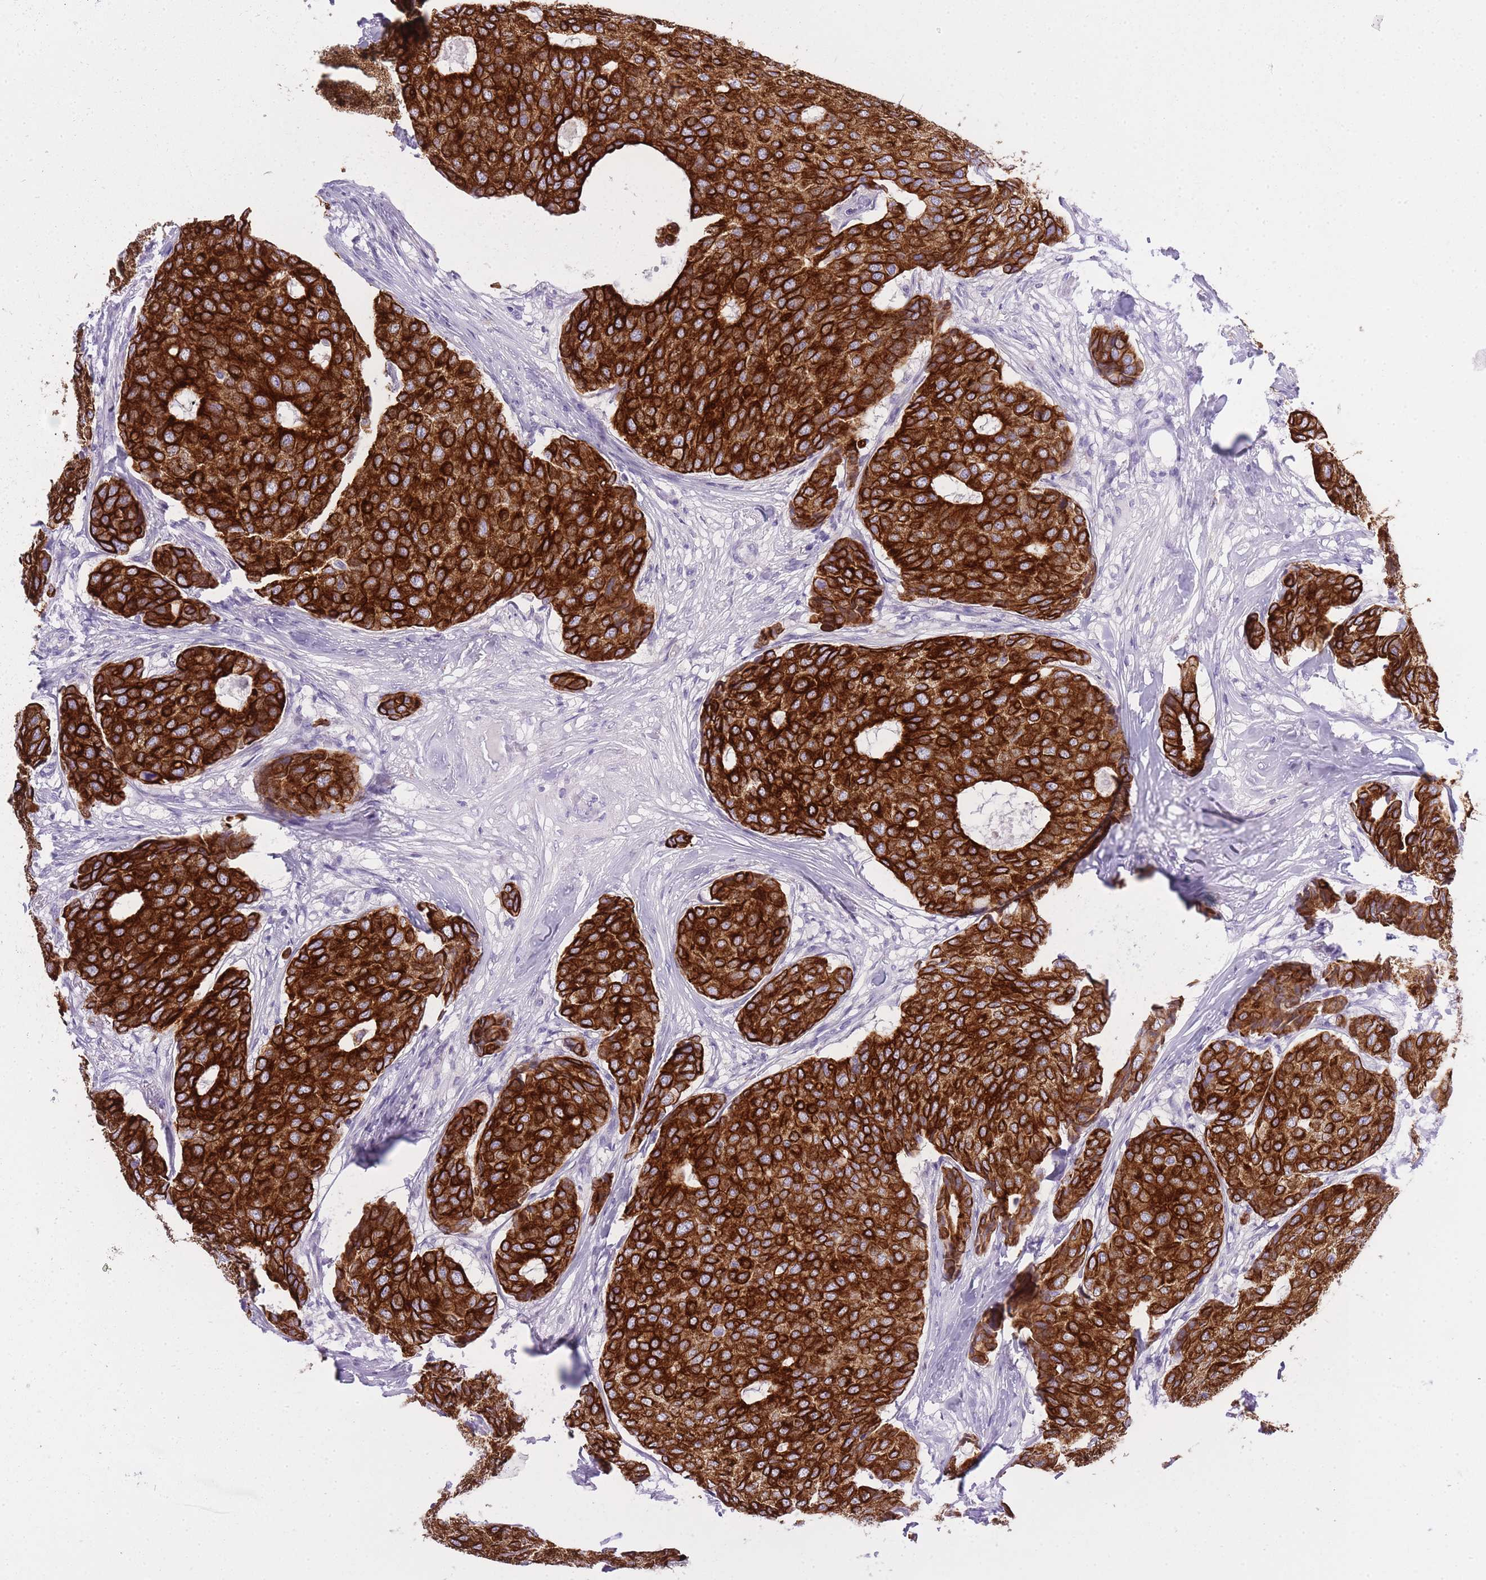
{"staining": {"intensity": "strong", "quantity": ">75%", "location": "cytoplasmic/membranous"}, "tissue": "breast cancer", "cell_type": "Tumor cells", "image_type": "cancer", "snomed": [{"axis": "morphology", "description": "Duct carcinoma"}, {"axis": "topography", "description": "Breast"}], "caption": "Human breast cancer (infiltrating ductal carcinoma) stained with a protein marker shows strong staining in tumor cells.", "gene": "RADX", "patient": {"sex": "female", "age": 75}}